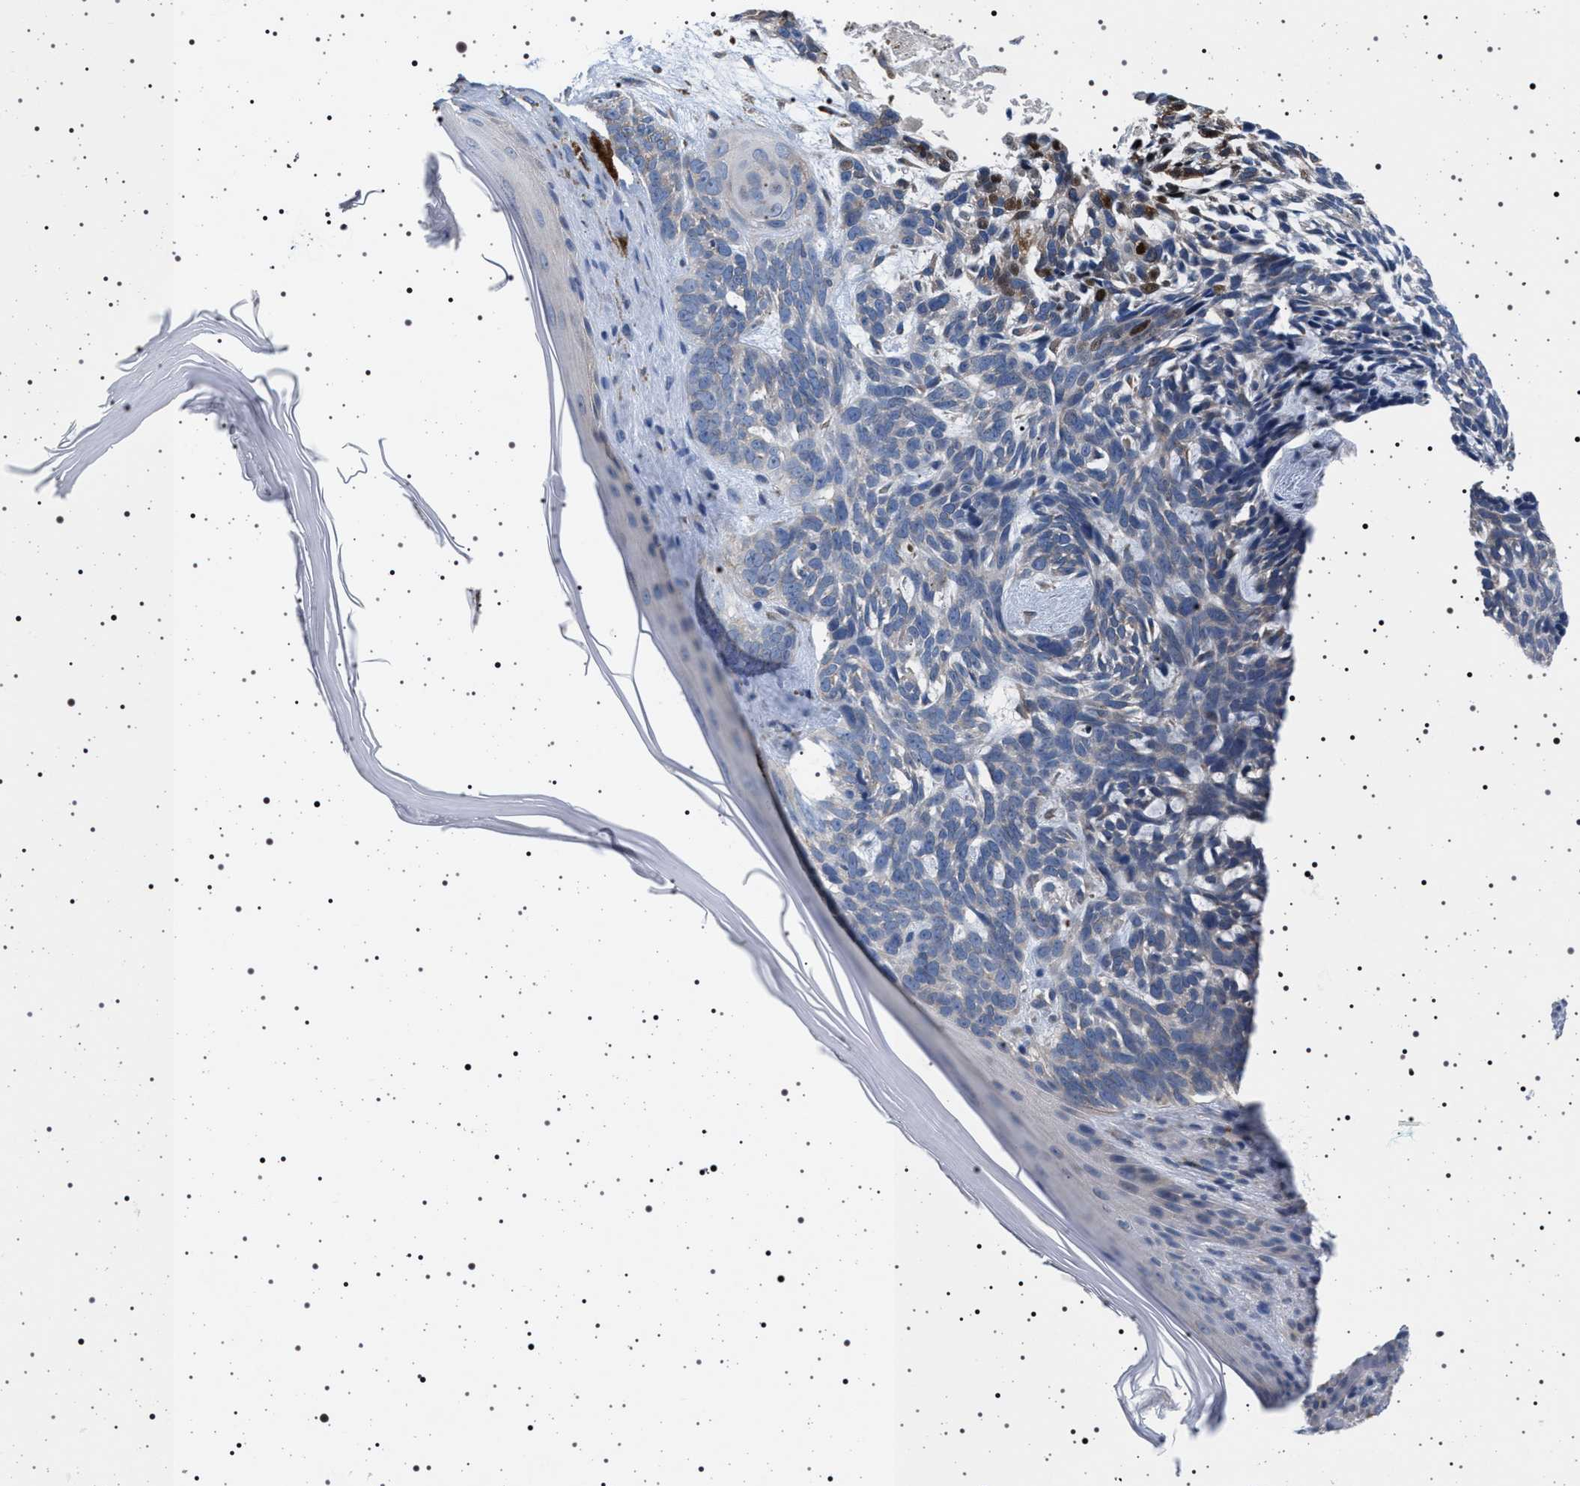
{"staining": {"intensity": "negative", "quantity": "none", "location": "none"}, "tissue": "skin cancer", "cell_type": "Tumor cells", "image_type": "cancer", "snomed": [{"axis": "morphology", "description": "Basal cell carcinoma"}, {"axis": "topography", "description": "Skin"}, {"axis": "topography", "description": "Skin of head"}], "caption": "Skin cancer was stained to show a protein in brown. There is no significant positivity in tumor cells. (DAB IHC, high magnification).", "gene": "NAT9", "patient": {"sex": "female", "age": 85}}